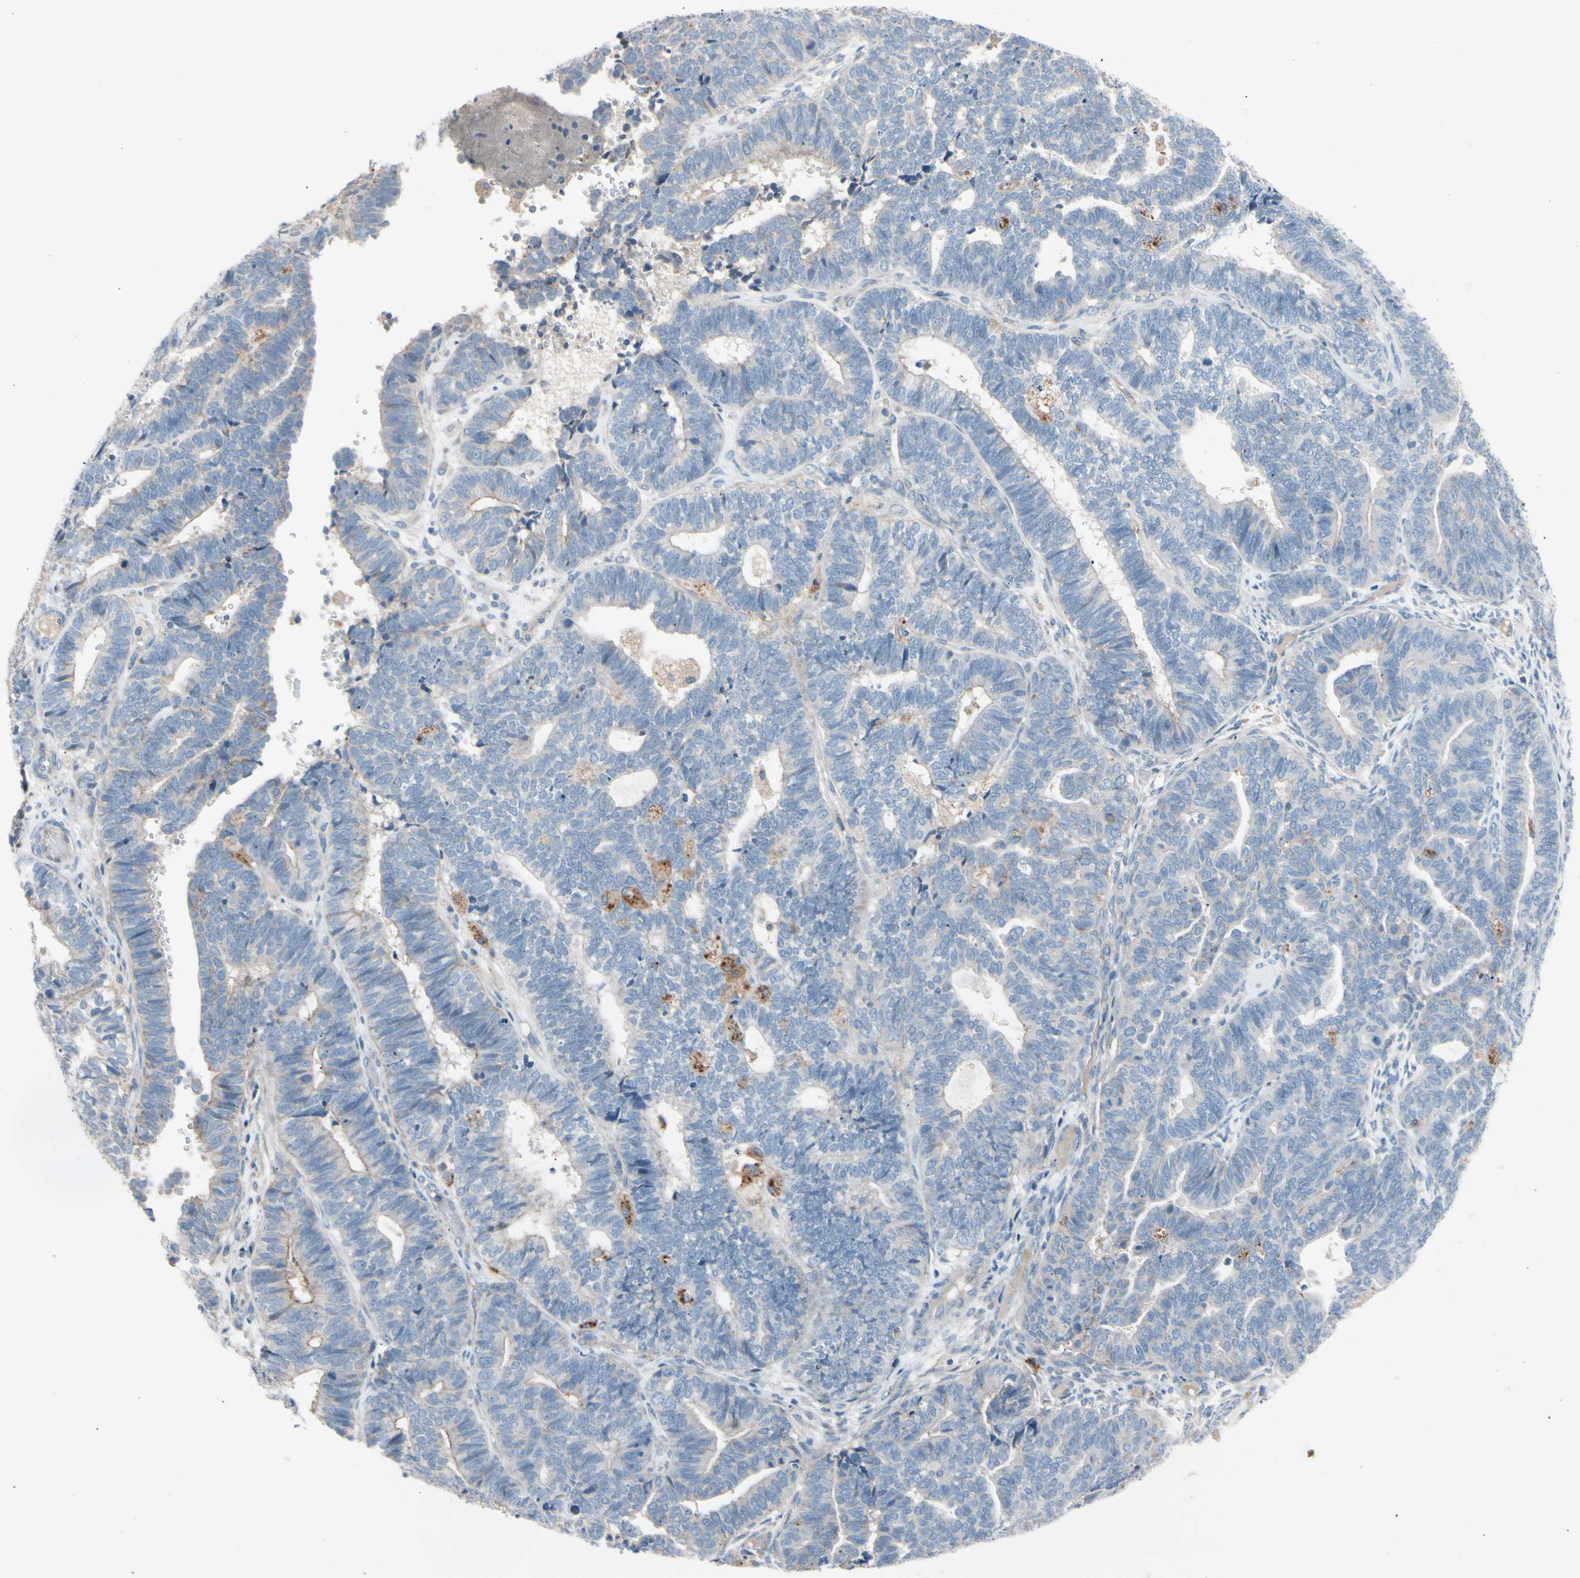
{"staining": {"intensity": "weak", "quantity": "<25%", "location": "cytoplasmic/membranous"}, "tissue": "endometrial cancer", "cell_type": "Tumor cells", "image_type": "cancer", "snomed": [{"axis": "morphology", "description": "Adenocarcinoma, NOS"}, {"axis": "topography", "description": "Endometrium"}], "caption": "Tumor cells are negative for brown protein staining in endometrial cancer (adenocarcinoma).", "gene": "CASQ1", "patient": {"sex": "female", "age": 70}}